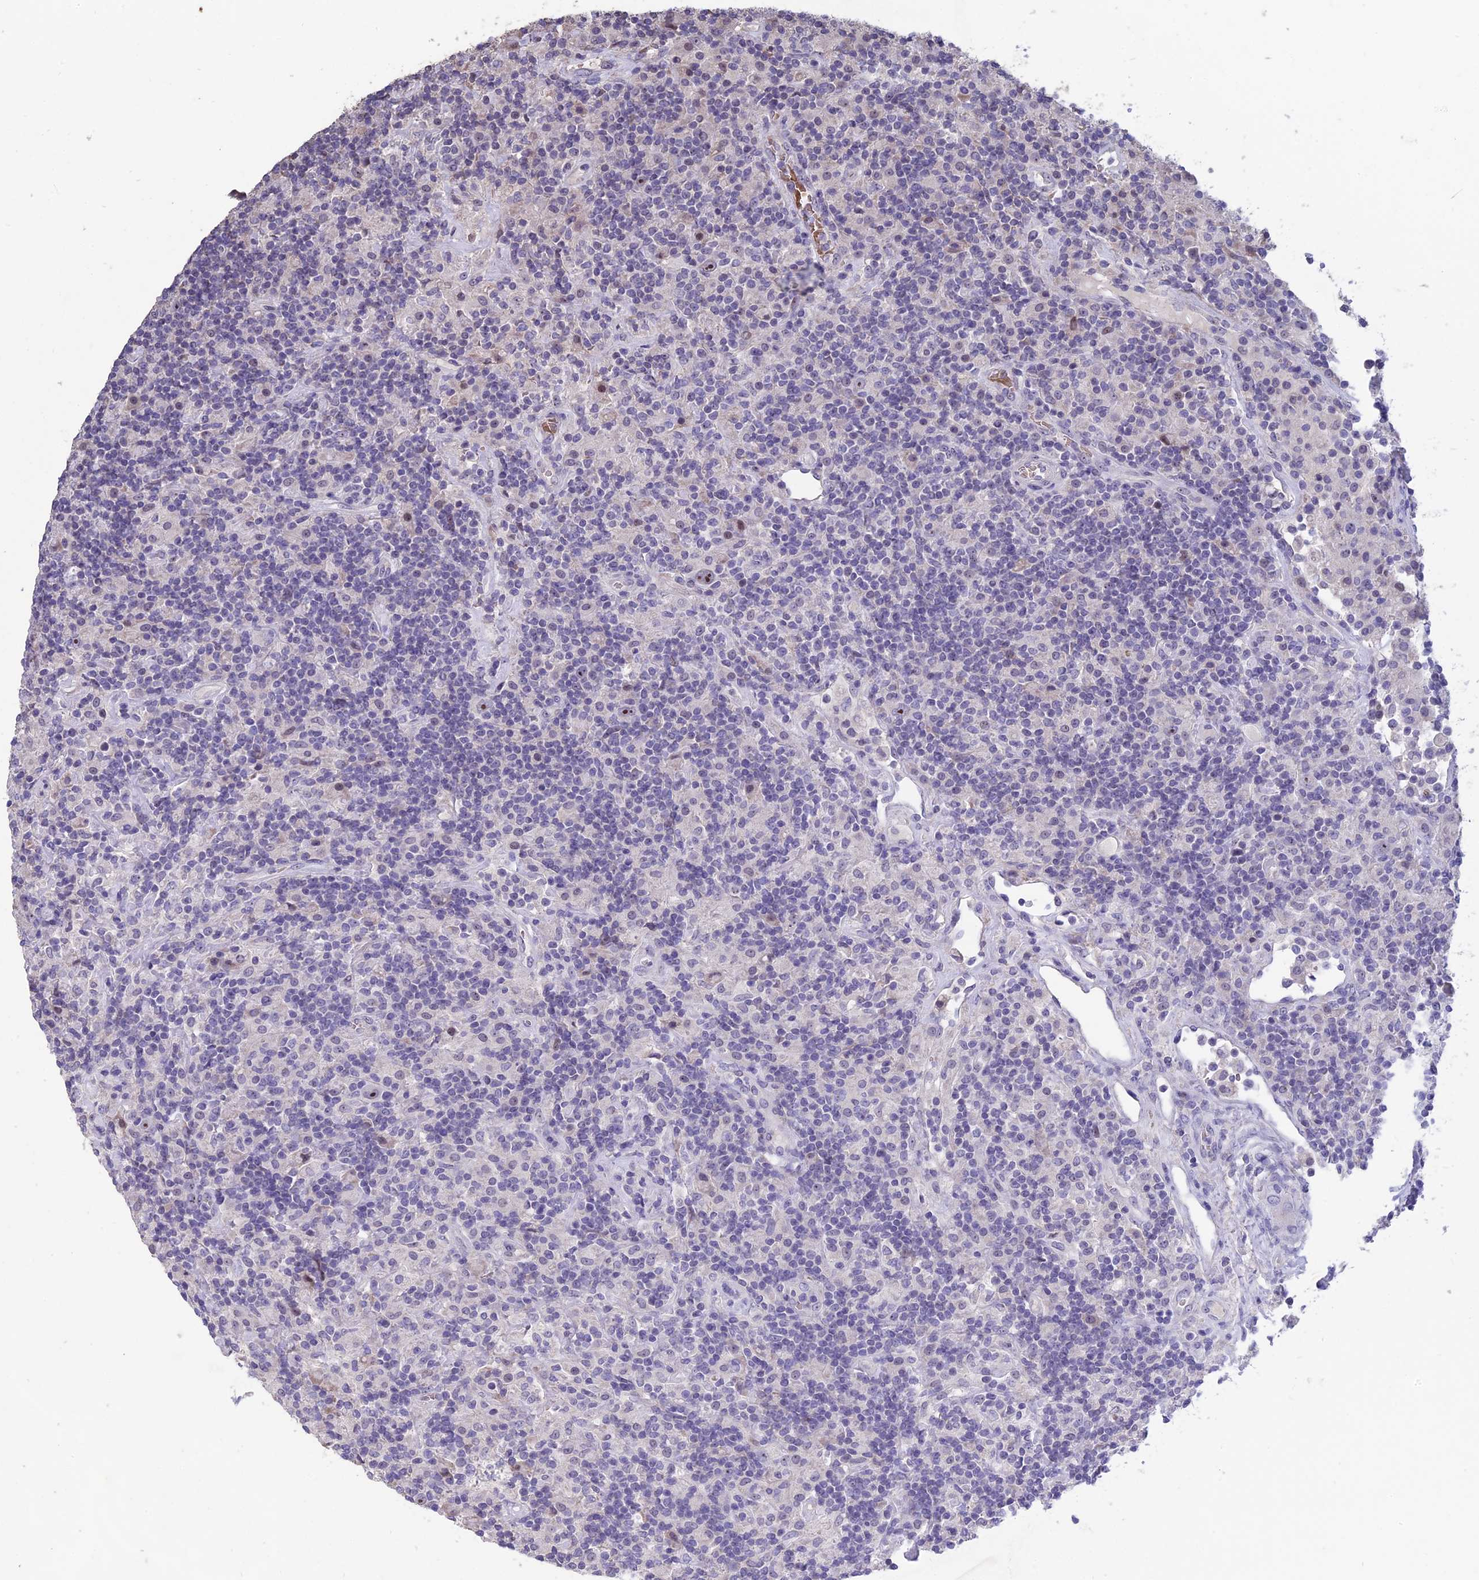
{"staining": {"intensity": "moderate", "quantity": "25%-75%", "location": "nuclear"}, "tissue": "lymphoma", "cell_type": "Tumor cells", "image_type": "cancer", "snomed": [{"axis": "morphology", "description": "Hodgkin's disease, NOS"}, {"axis": "topography", "description": "Lymph node"}], "caption": "Protein positivity by immunohistochemistry shows moderate nuclear staining in approximately 25%-75% of tumor cells in lymphoma.", "gene": "KNOP1", "patient": {"sex": "male", "age": 70}}